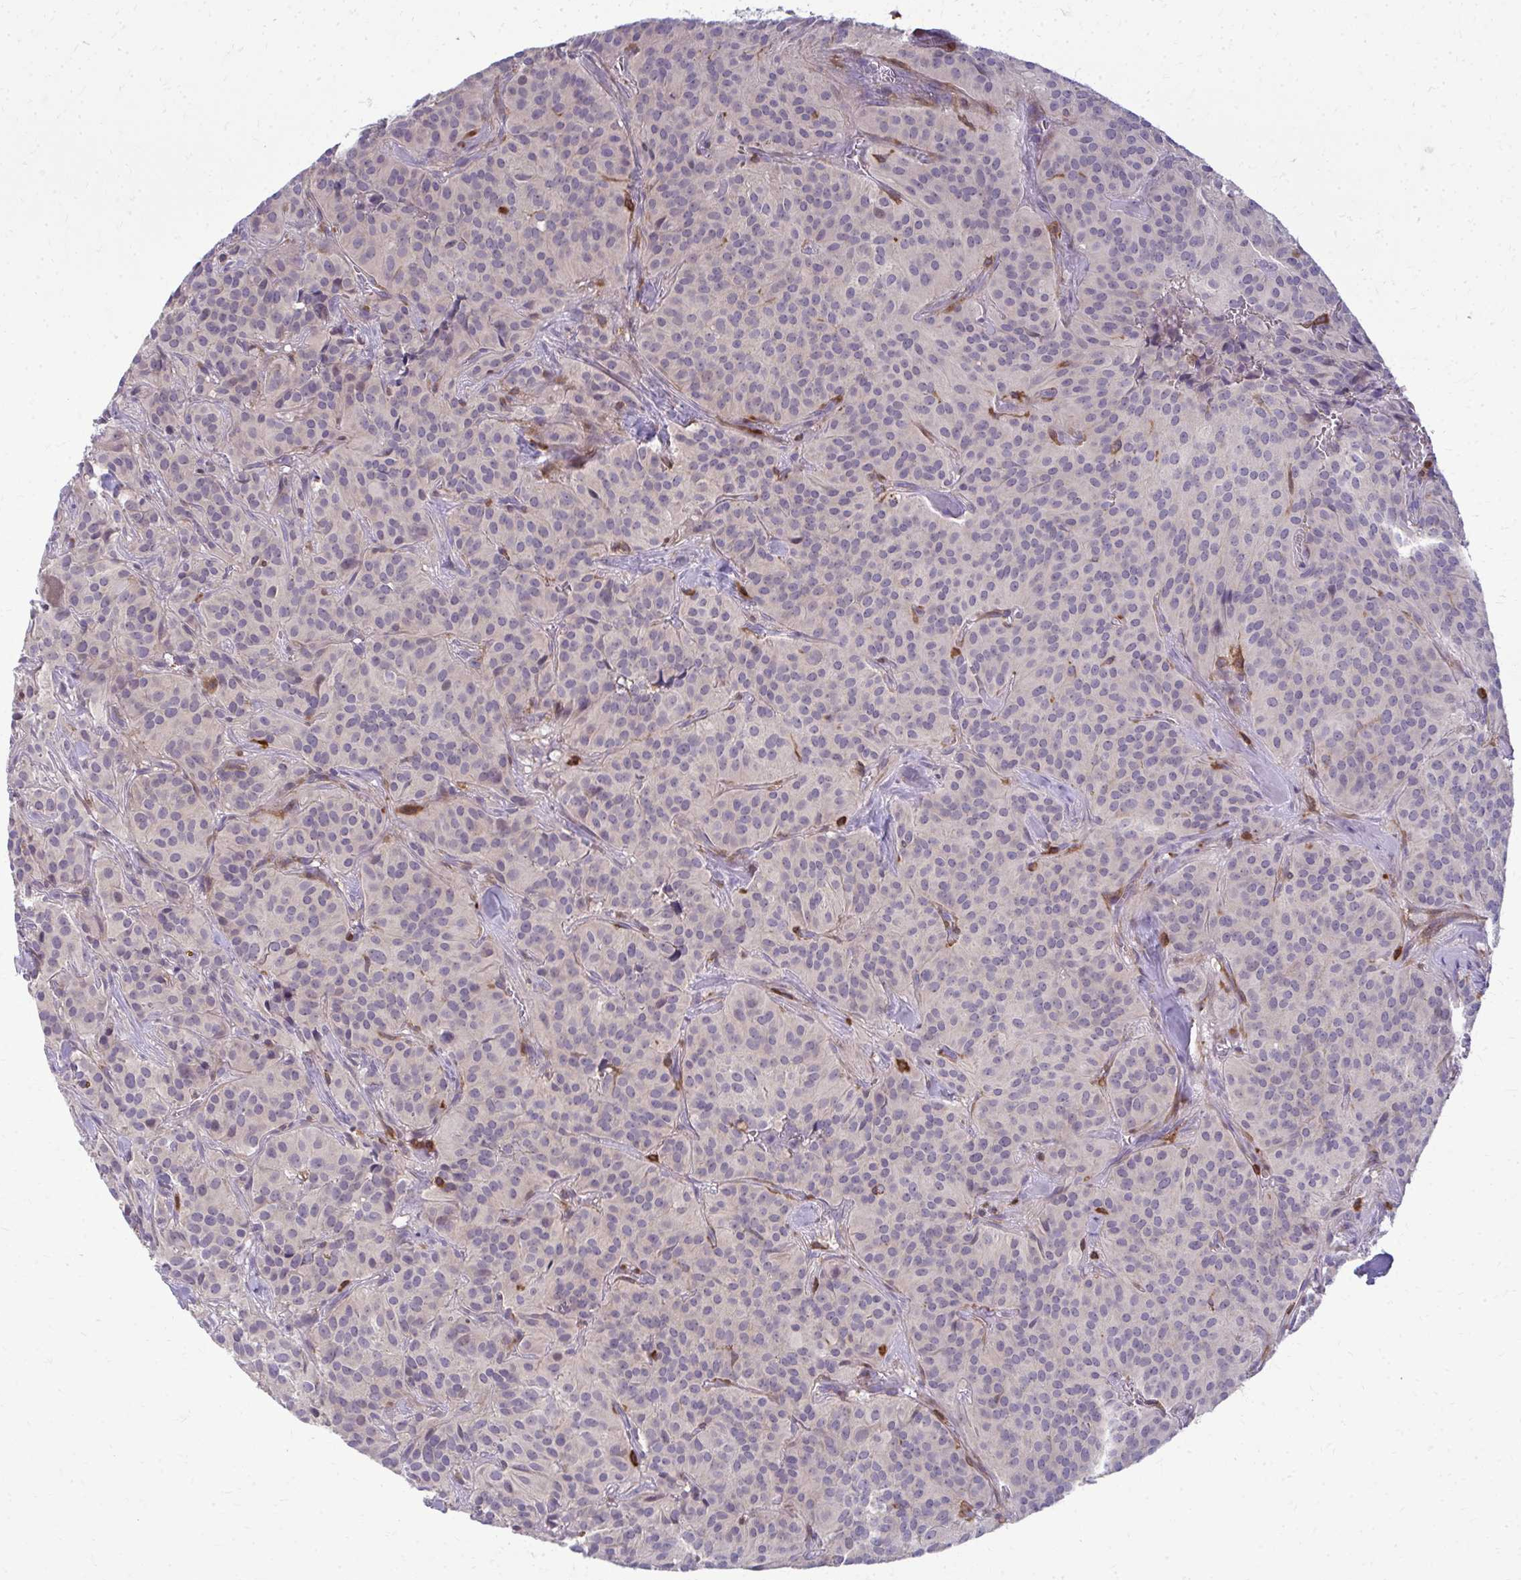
{"staining": {"intensity": "negative", "quantity": "none", "location": "none"}, "tissue": "glioma", "cell_type": "Tumor cells", "image_type": "cancer", "snomed": [{"axis": "morphology", "description": "Glioma, malignant, Low grade"}, {"axis": "topography", "description": "Brain"}], "caption": "DAB immunohistochemical staining of human glioma shows no significant expression in tumor cells. Nuclei are stained in blue.", "gene": "AP5M1", "patient": {"sex": "male", "age": 42}}